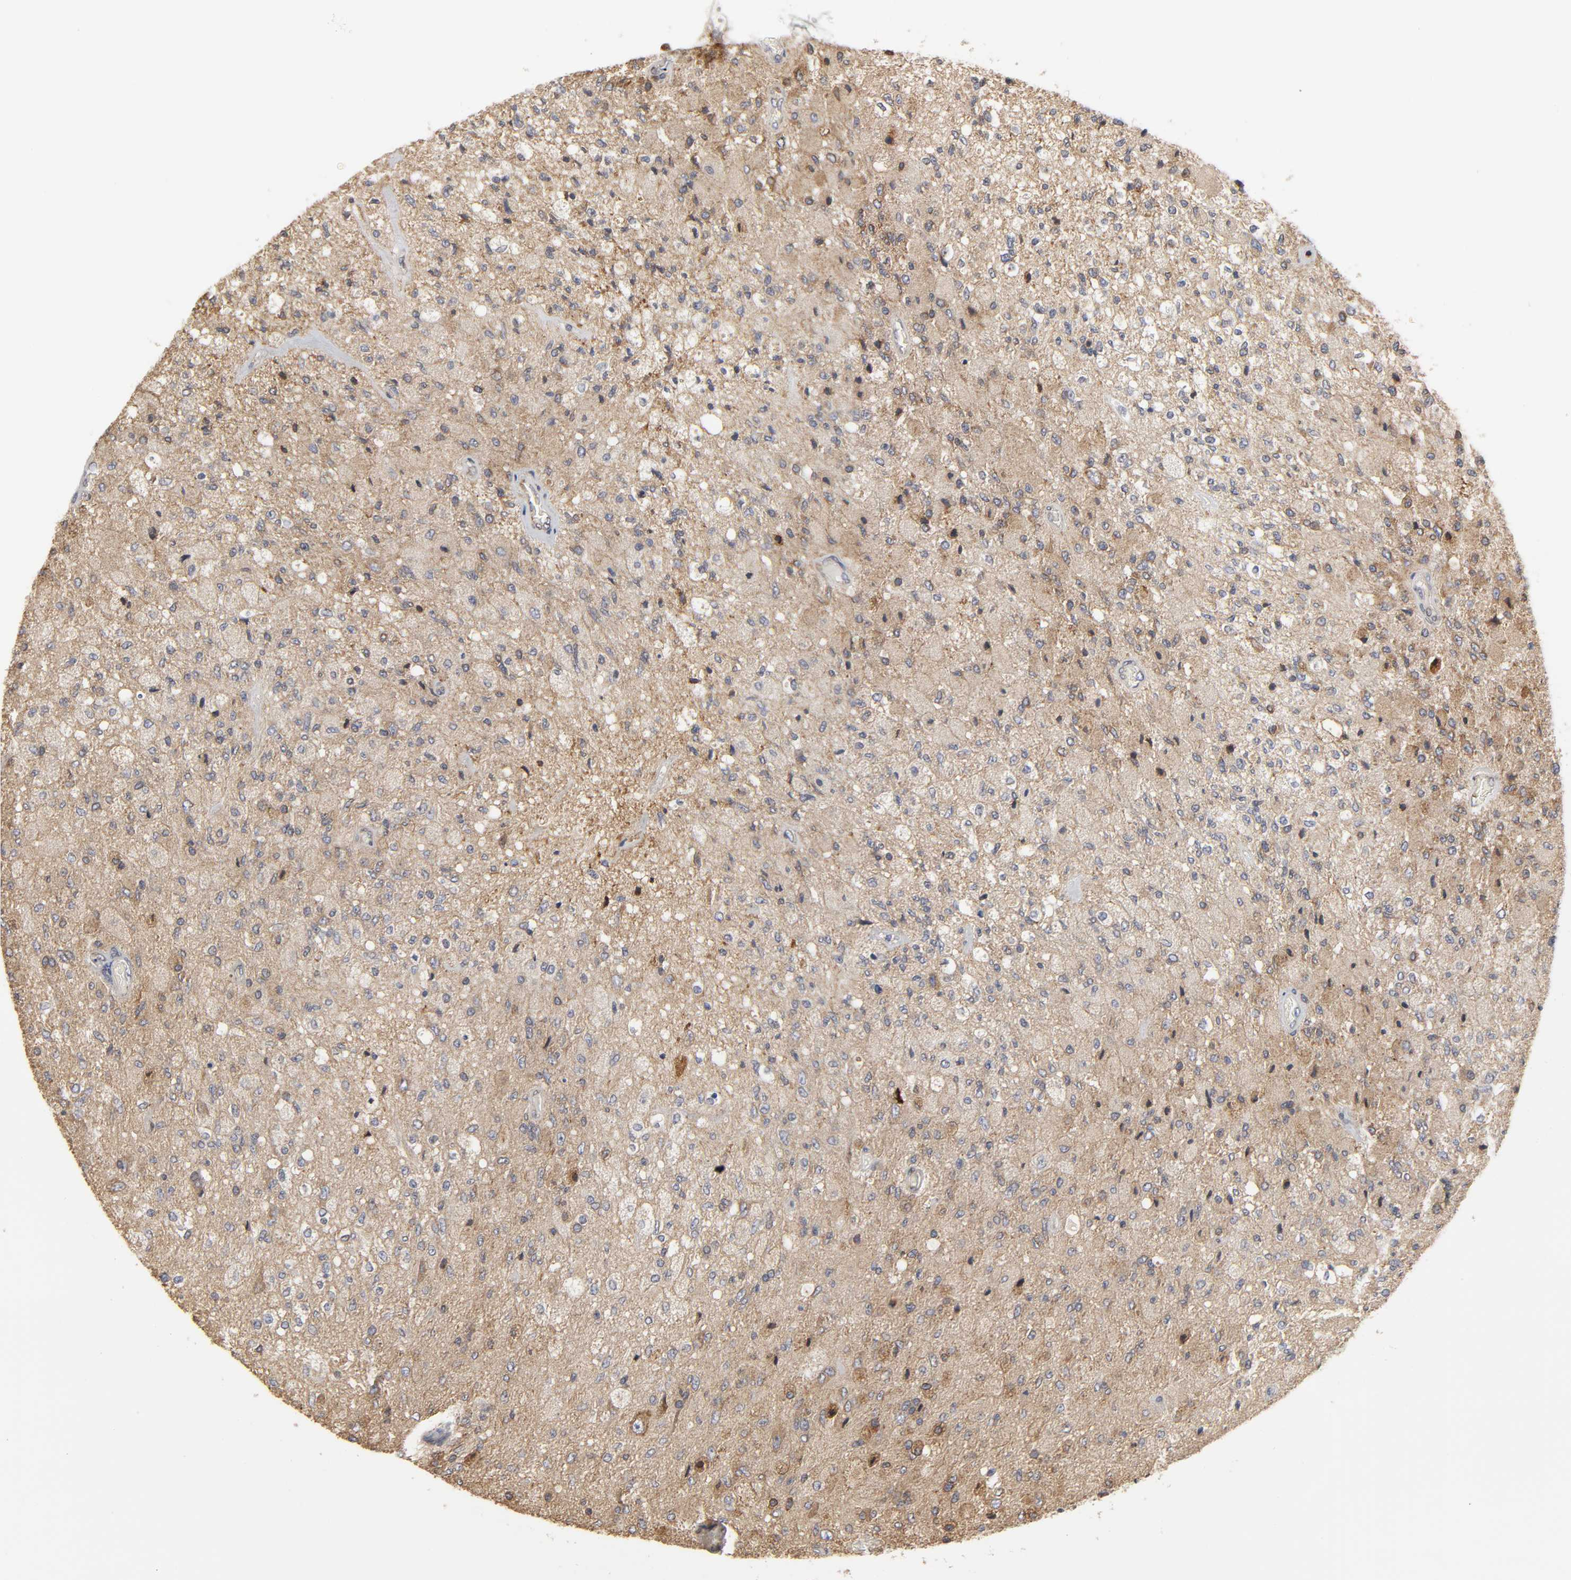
{"staining": {"intensity": "moderate", "quantity": ">75%", "location": "cytoplasmic/membranous"}, "tissue": "glioma", "cell_type": "Tumor cells", "image_type": "cancer", "snomed": [{"axis": "morphology", "description": "Normal tissue, NOS"}, {"axis": "morphology", "description": "Glioma, malignant, High grade"}, {"axis": "topography", "description": "Cerebral cortex"}], "caption": "Immunohistochemistry staining of glioma, which exhibits medium levels of moderate cytoplasmic/membranous expression in about >75% of tumor cells indicating moderate cytoplasmic/membranous protein staining. The staining was performed using DAB (3,3'-diaminobenzidine) (brown) for protein detection and nuclei were counterstained in hematoxylin (blue).", "gene": "POR", "patient": {"sex": "male", "age": 77}}